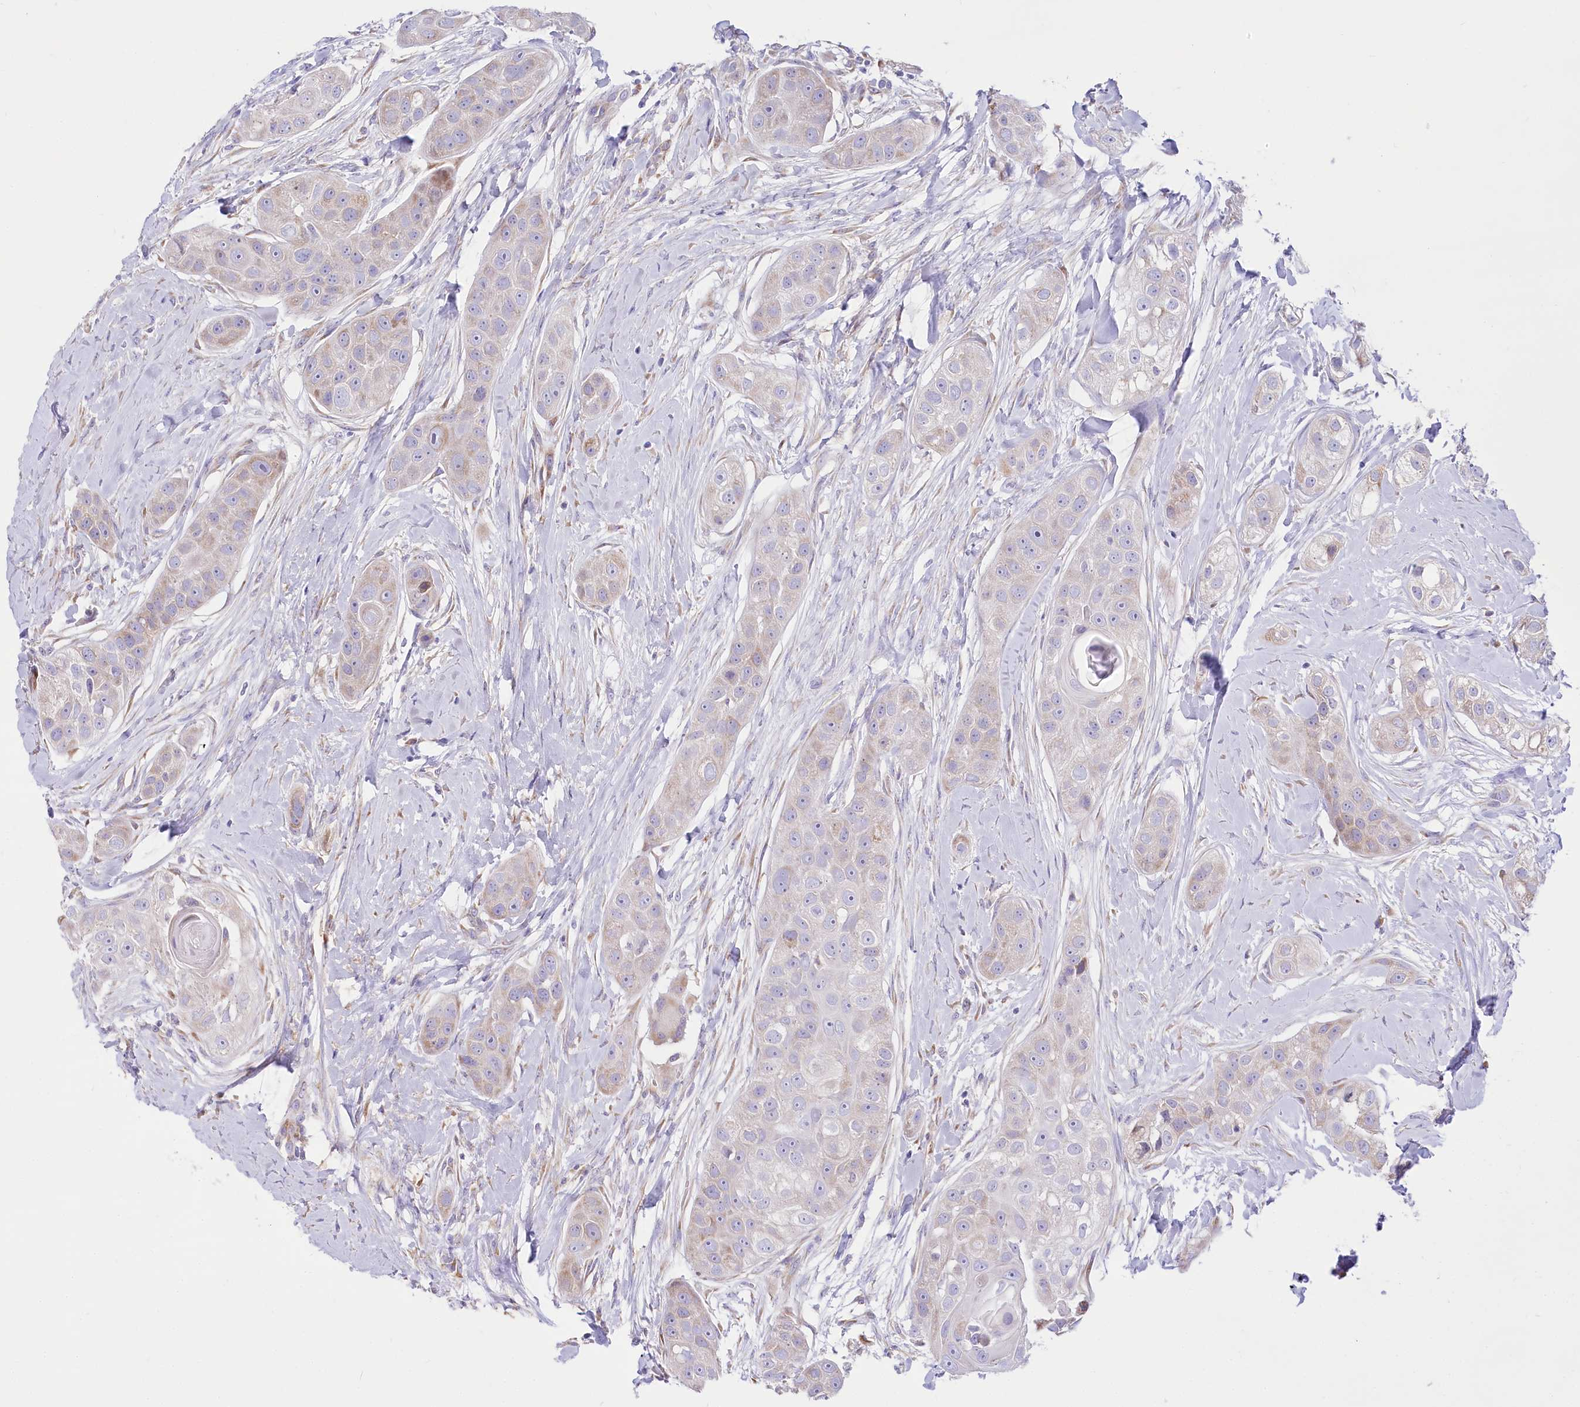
{"staining": {"intensity": "negative", "quantity": "none", "location": "none"}, "tissue": "head and neck cancer", "cell_type": "Tumor cells", "image_type": "cancer", "snomed": [{"axis": "morphology", "description": "Normal tissue, NOS"}, {"axis": "morphology", "description": "Squamous cell carcinoma, NOS"}, {"axis": "topography", "description": "Skeletal muscle"}, {"axis": "topography", "description": "Head-Neck"}], "caption": "Tumor cells are negative for brown protein staining in head and neck cancer.", "gene": "STT3B", "patient": {"sex": "male", "age": 51}}